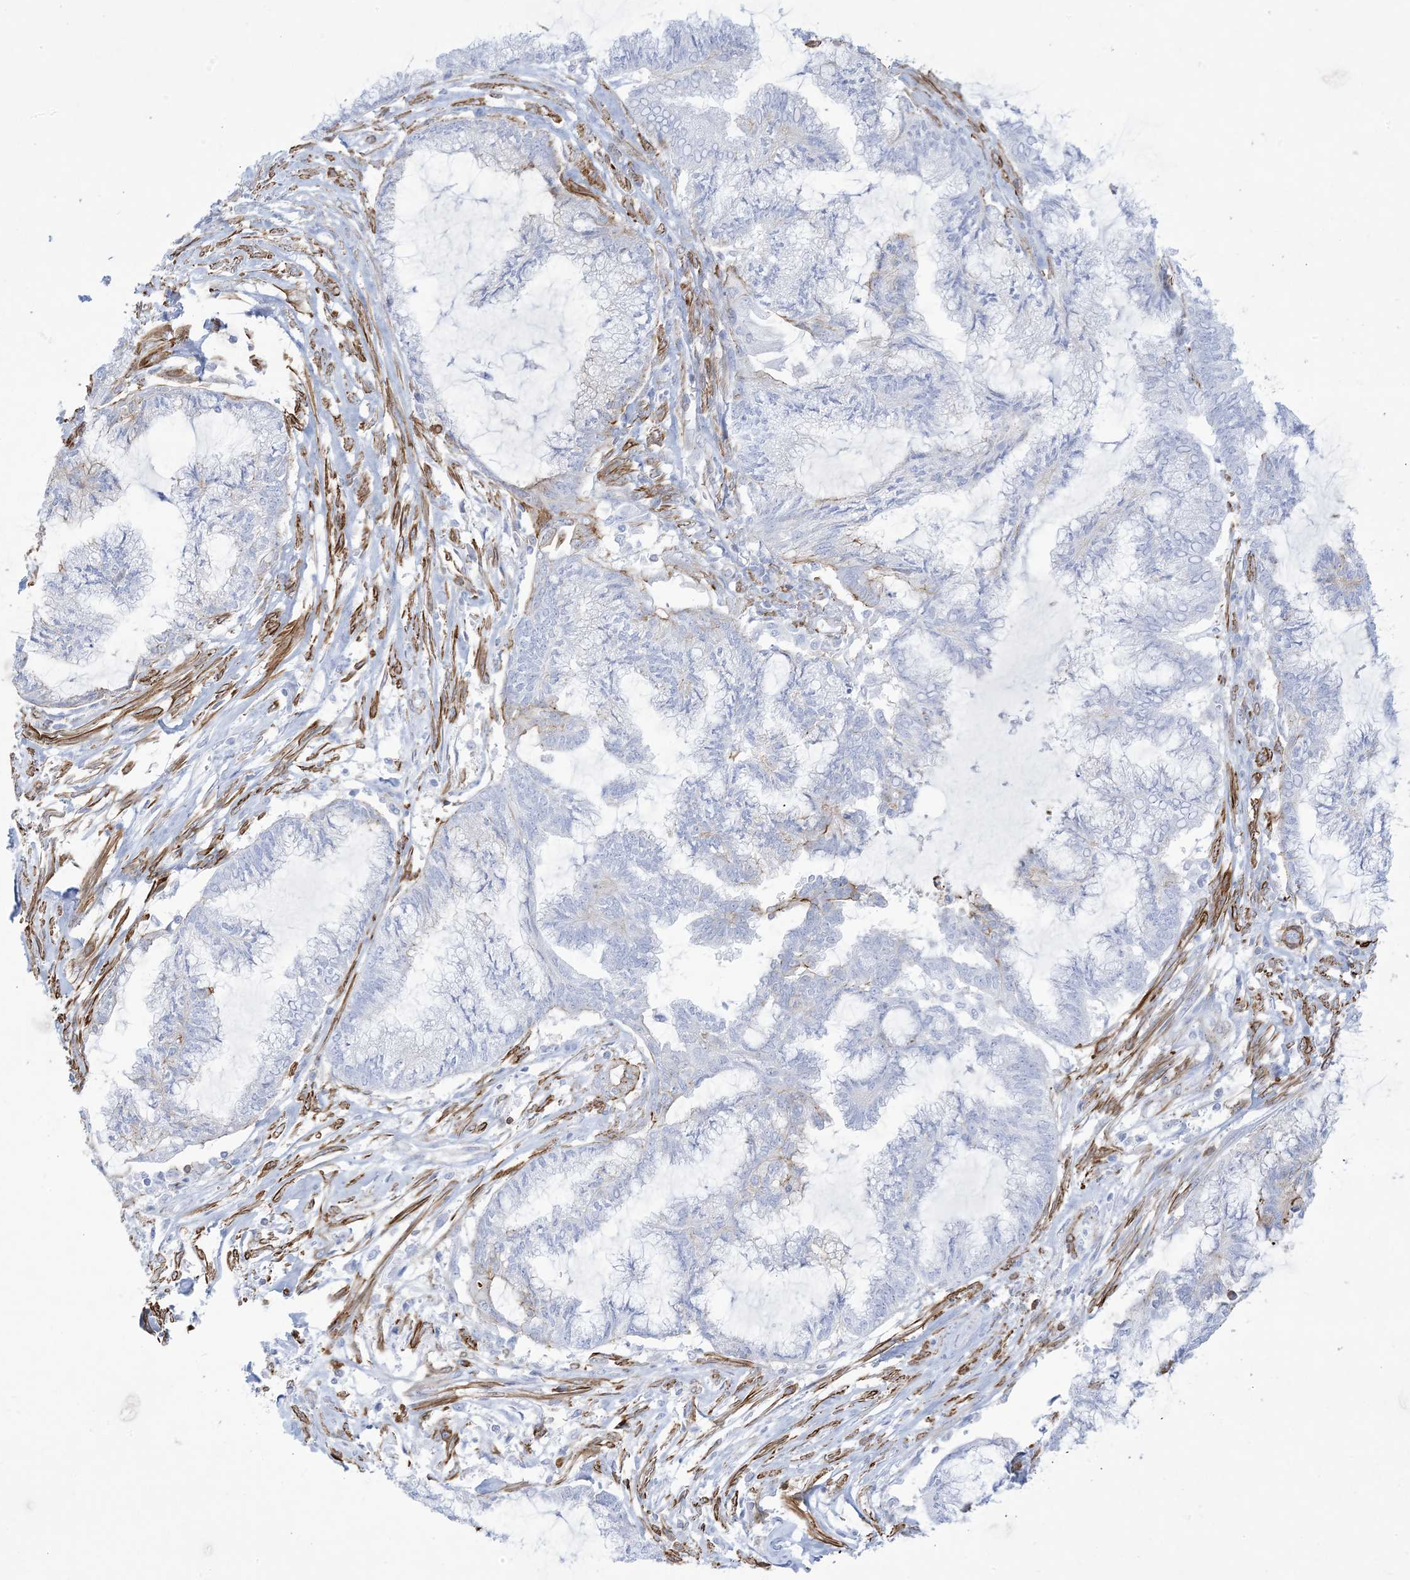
{"staining": {"intensity": "moderate", "quantity": "<25%", "location": "cytoplasmic/membranous"}, "tissue": "endometrial cancer", "cell_type": "Tumor cells", "image_type": "cancer", "snomed": [{"axis": "morphology", "description": "Adenocarcinoma, NOS"}, {"axis": "topography", "description": "Endometrium"}], "caption": "Endometrial cancer (adenocarcinoma) stained with DAB (3,3'-diaminobenzidine) IHC demonstrates low levels of moderate cytoplasmic/membranous positivity in approximately <25% of tumor cells.", "gene": "B3GNT7", "patient": {"sex": "female", "age": 86}}